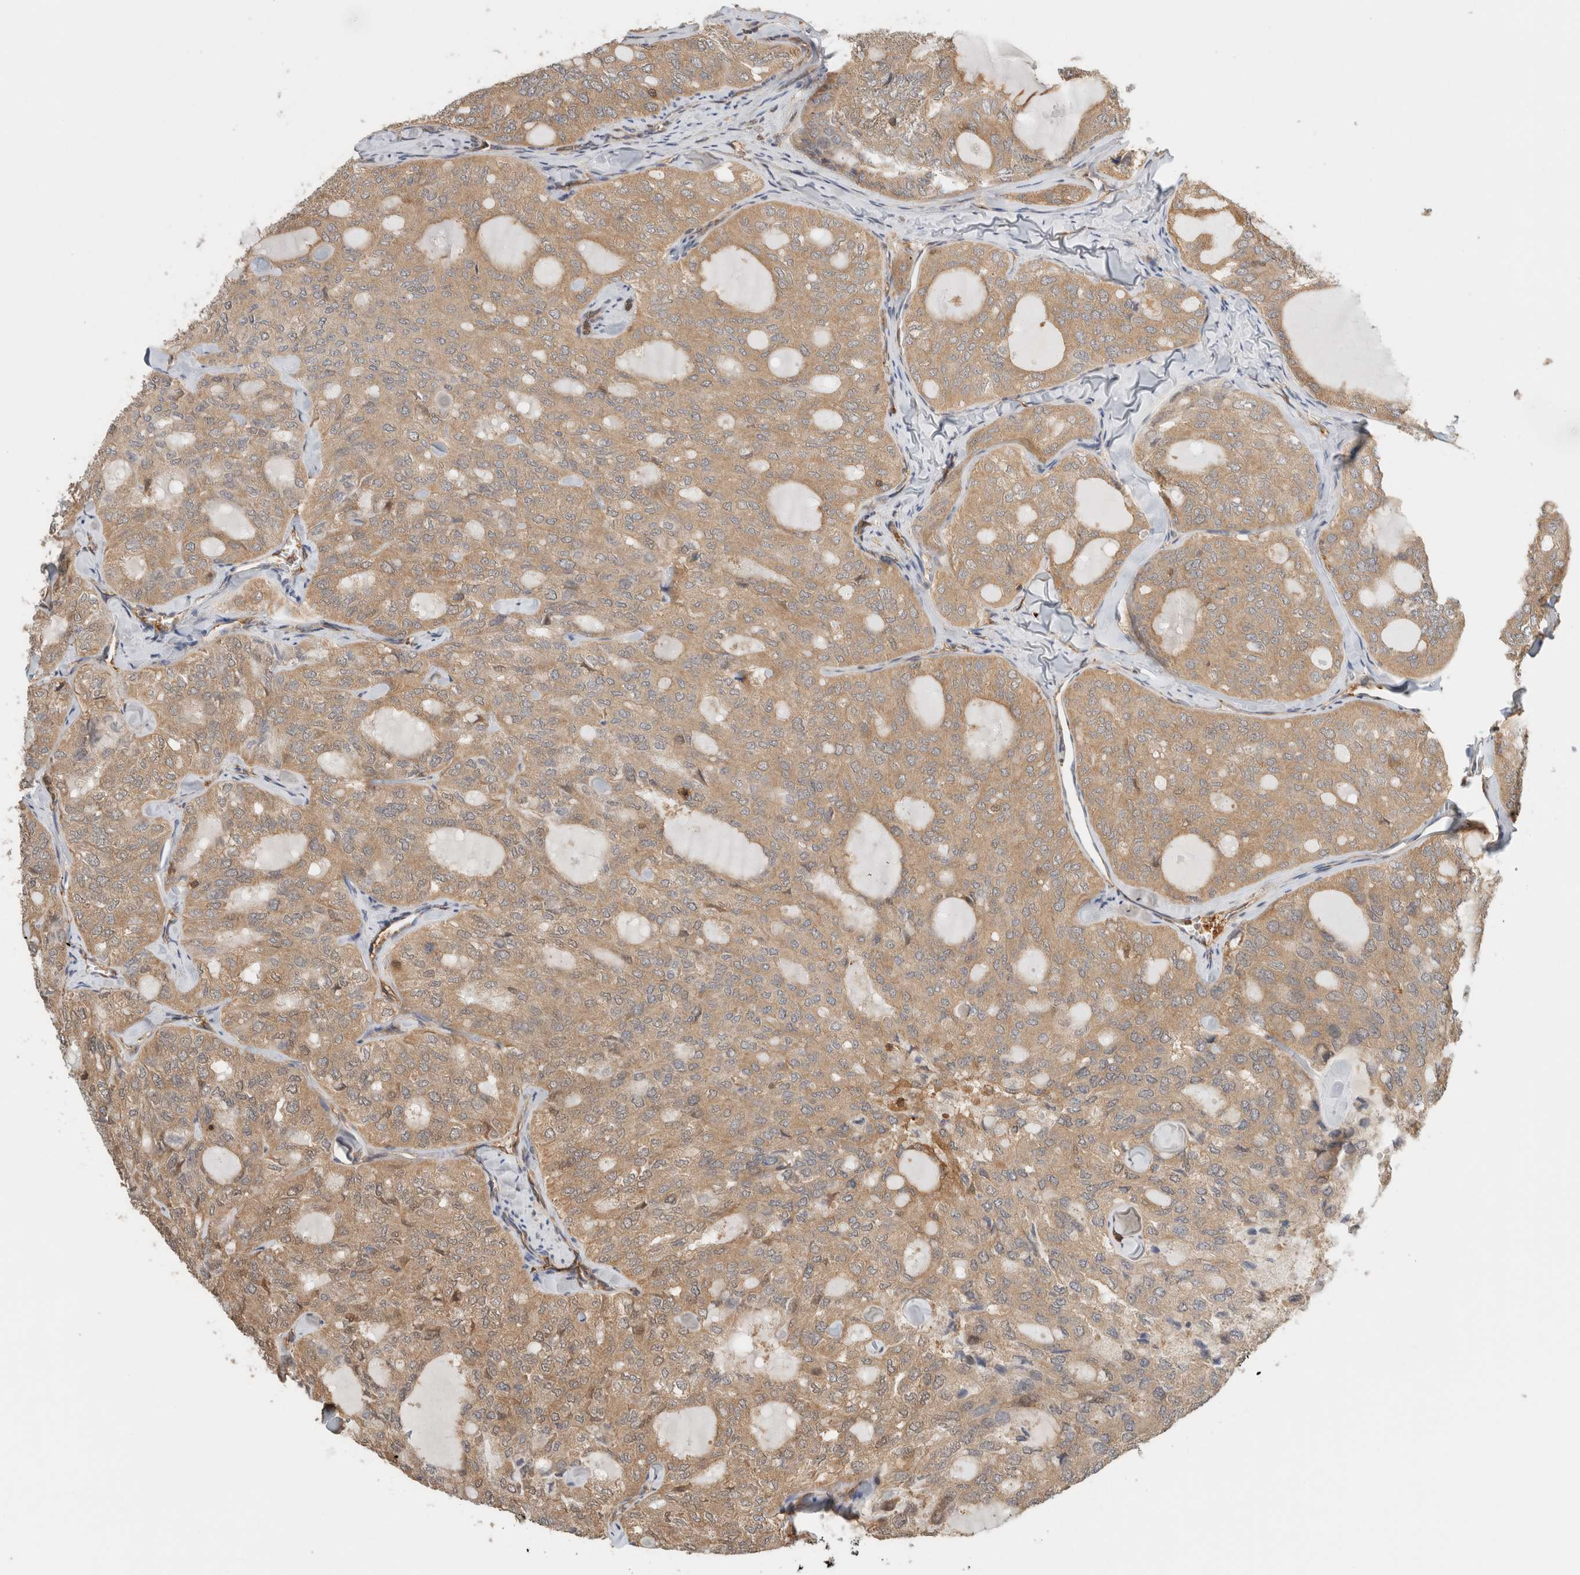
{"staining": {"intensity": "moderate", "quantity": ">75%", "location": "cytoplasmic/membranous"}, "tissue": "thyroid cancer", "cell_type": "Tumor cells", "image_type": "cancer", "snomed": [{"axis": "morphology", "description": "Follicular adenoma carcinoma, NOS"}, {"axis": "topography", "description": "Thyroid gland"}], "caption": "An image of human thyroid follicular adenoma carcinoma stained for a protein exhibits moderate cytoplasmic/membranous brown staining in tumor cells. Immunohistochemistry stains the protein in brown and the nuclei are stained blue.", "gene": "PFDN4", "patient": {"sex": "male", "age": 75}}